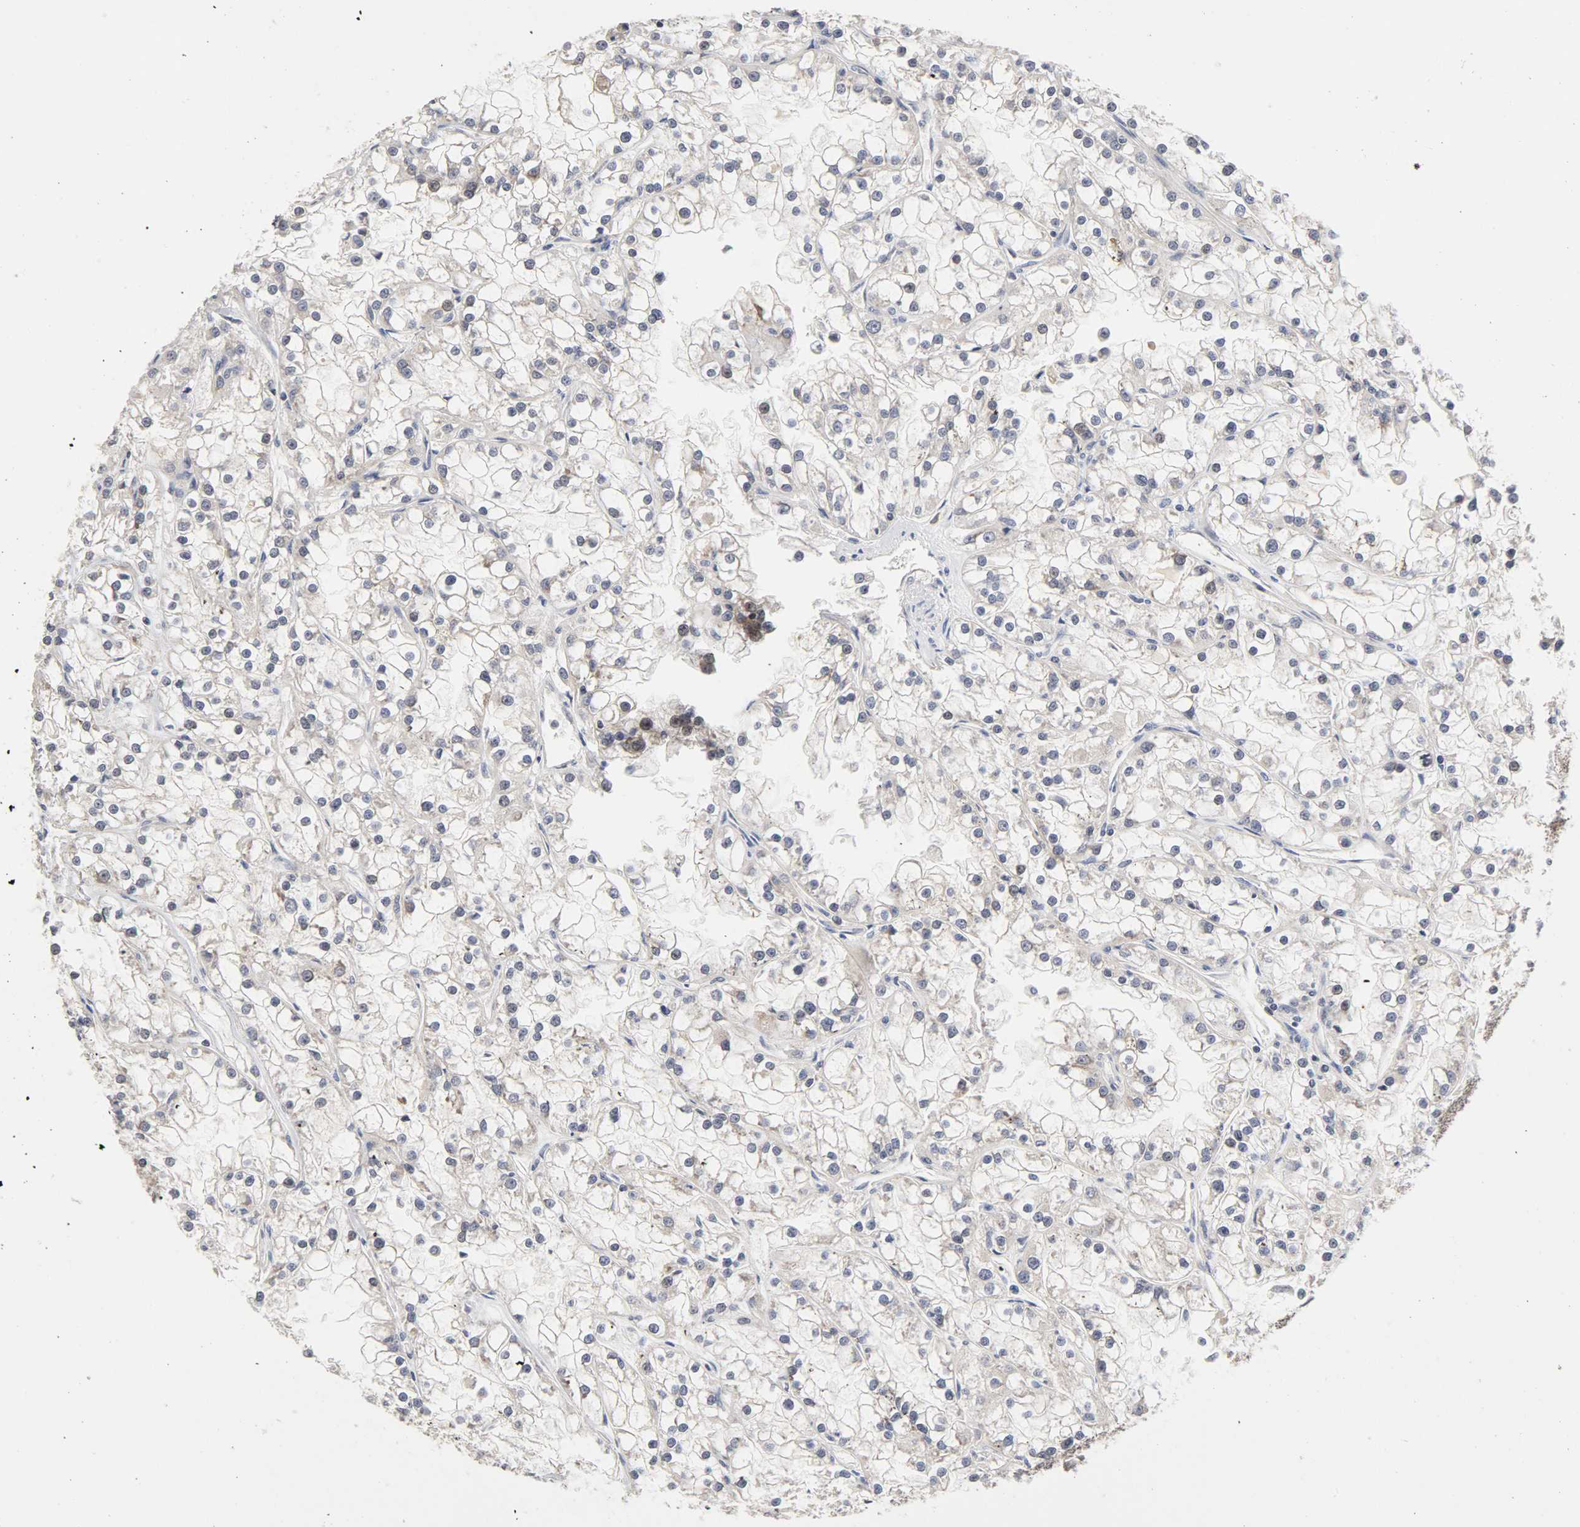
{"staining": {"intensity": "negative", "quantity": "none", "location": "none"}, "tissue": "renal cancer", "cell_type": "Tumor cells", "image_type": "cancer", "snomed": [{"axis": "morphology", "description": "Adenocarcinoma, NOS"}, {"axis": "topography", "description": "Kidney"}], "caption": "A photomicrograph of human renal cancer (adenocarcinoma) is negative for staining in tumor cells.", "gene": "UBE2M", "patient": {"sex": "female", "age": 52}}